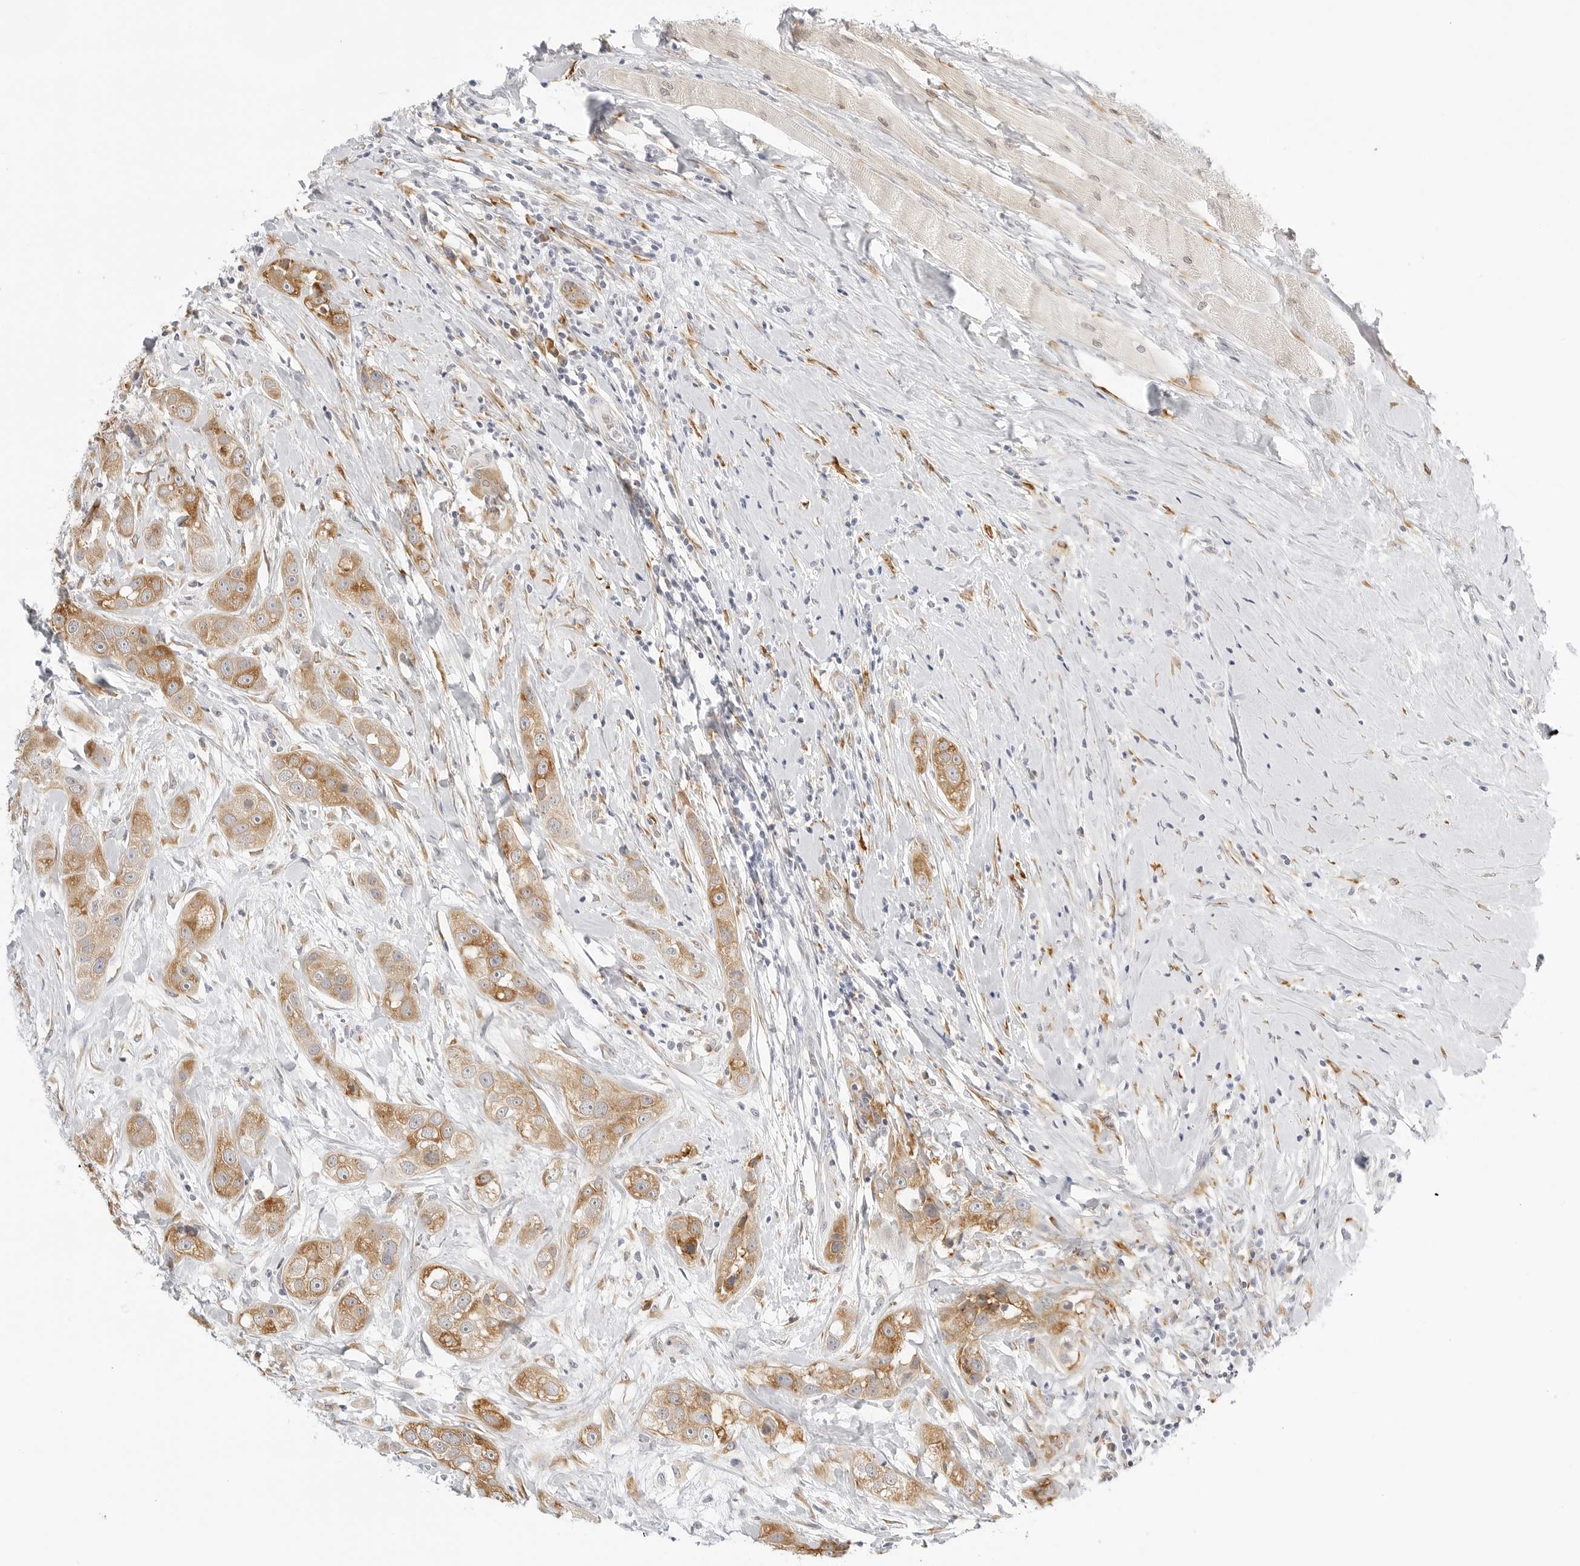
{"staining": {"intensity": "moderate", "quantity": ">75%", "location": "cytoplasmic/membranous"}, "tissue": "head and neck cancer", "cell_type": "Tumor cells", "image_type": "cancer", "snomed": [{"axis": "morphology", "description": "Normal tissue, NOS"}, {"axis": "morphology", "description": "Squamous cell carcinoma, NOS"}, {"axis": "topography", "description": "Skeletal muscle"}, {"axis": "topography", "description": "Head-Neck"}], "caption": "A photomicrograph of human head and neck squamous cell carcinoma stained for a protein displays moderate cytoplasmic/membranous brown staining in tumor cells. (brown staining indicates protein expression, while blue staining denotes nuclei).", "gene": "THEM4", "patient": {"sex": "male", "age": 51}}